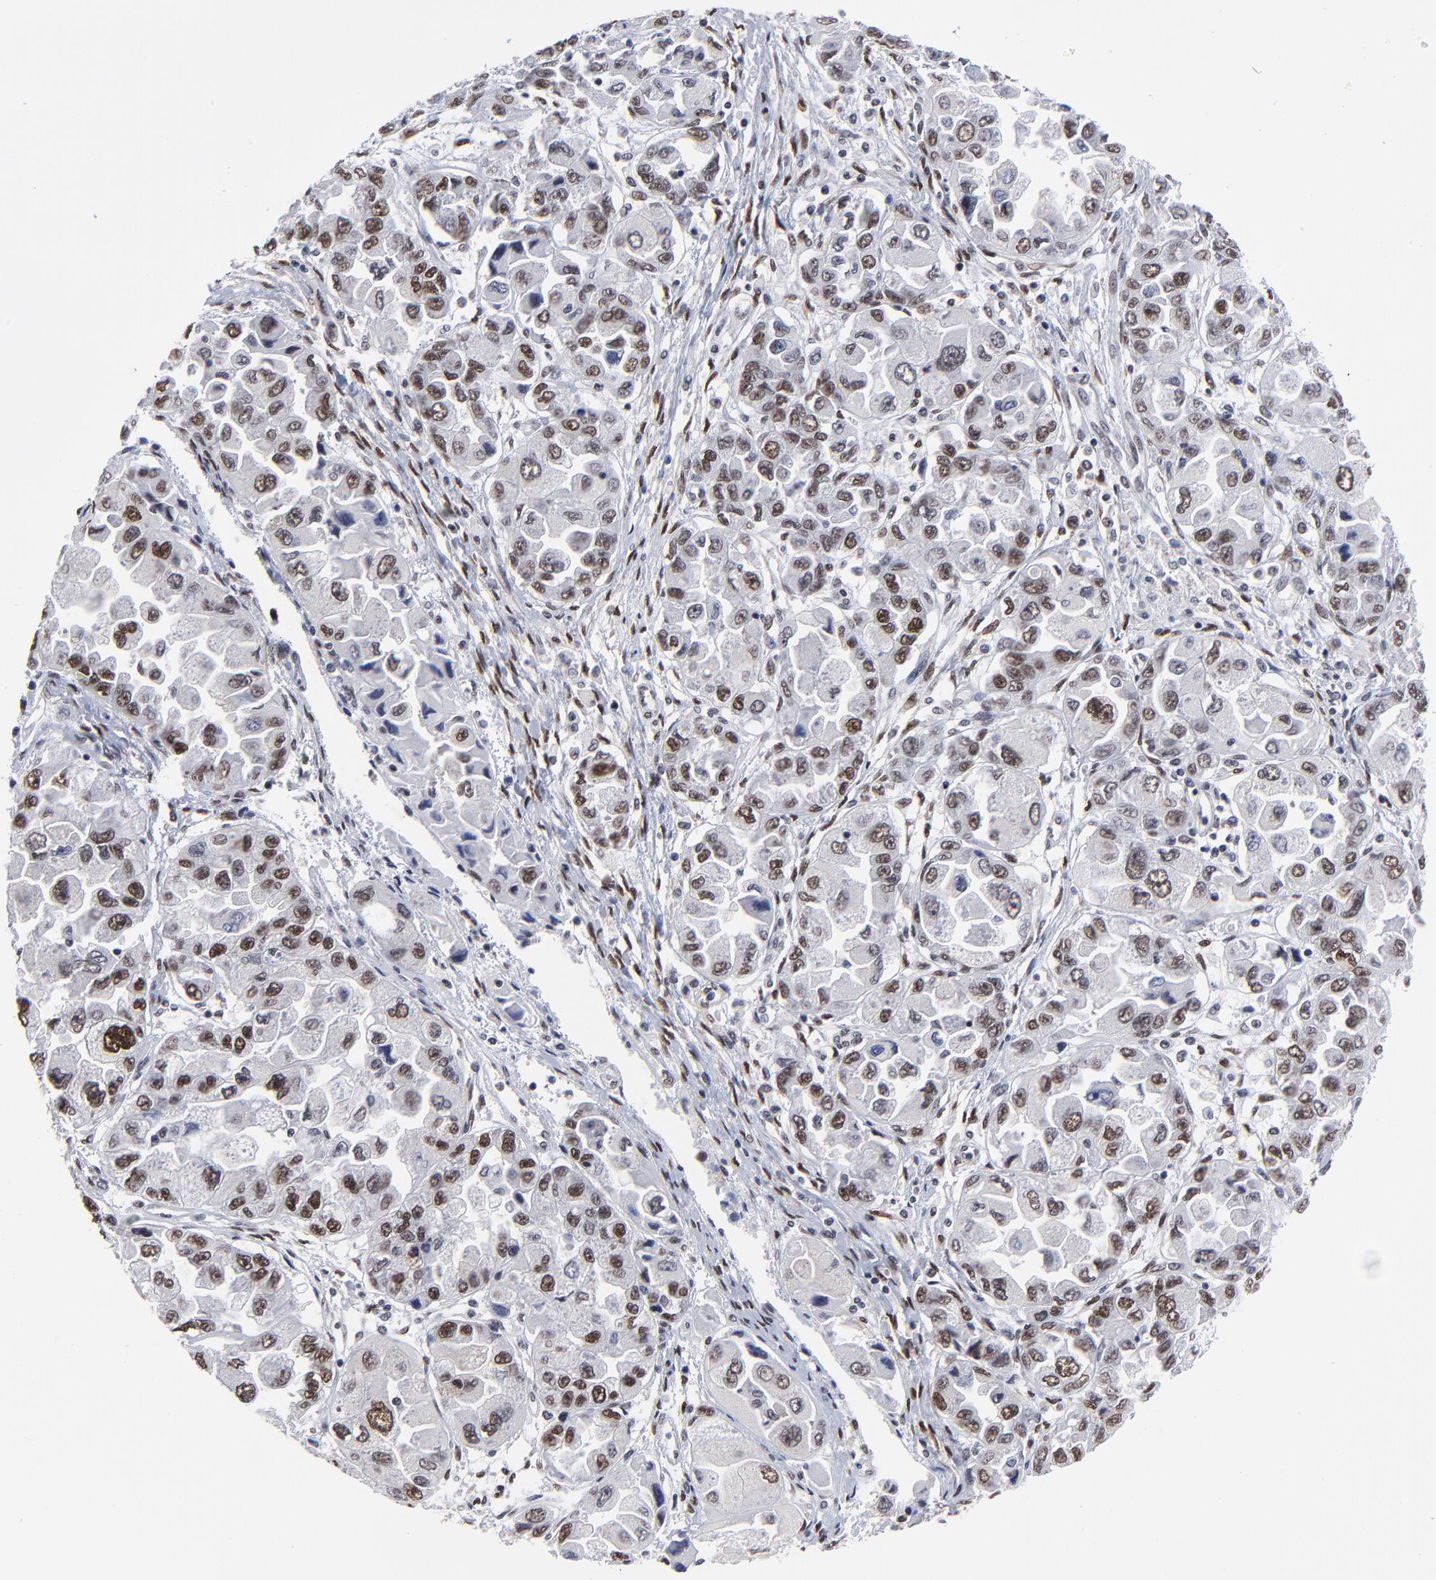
{"staining": {"intensity": "strong", "quantity": ">75%", "location": "nuclear"}, "tissue": "ovarian cancer", "cell_type": "Tumor cells", "image_type": "cancer", "snomed": [{"axis": "morphology", "description": "Cystadenocarcinoma, serous, NOS"}, {"axis": "topography", "description": "Ovary"}], "caption": "IHC image of neoplastic tissue: human ovarian cancer stained using immunohistochemistry (IHC) exhibits high levels of strong protein expression localized specifically in the nuclear of tumor cells, appearing as a nuclear brown color.", "gene": "ZMYM3", "patient": {"sex": "female", "age": 84}}